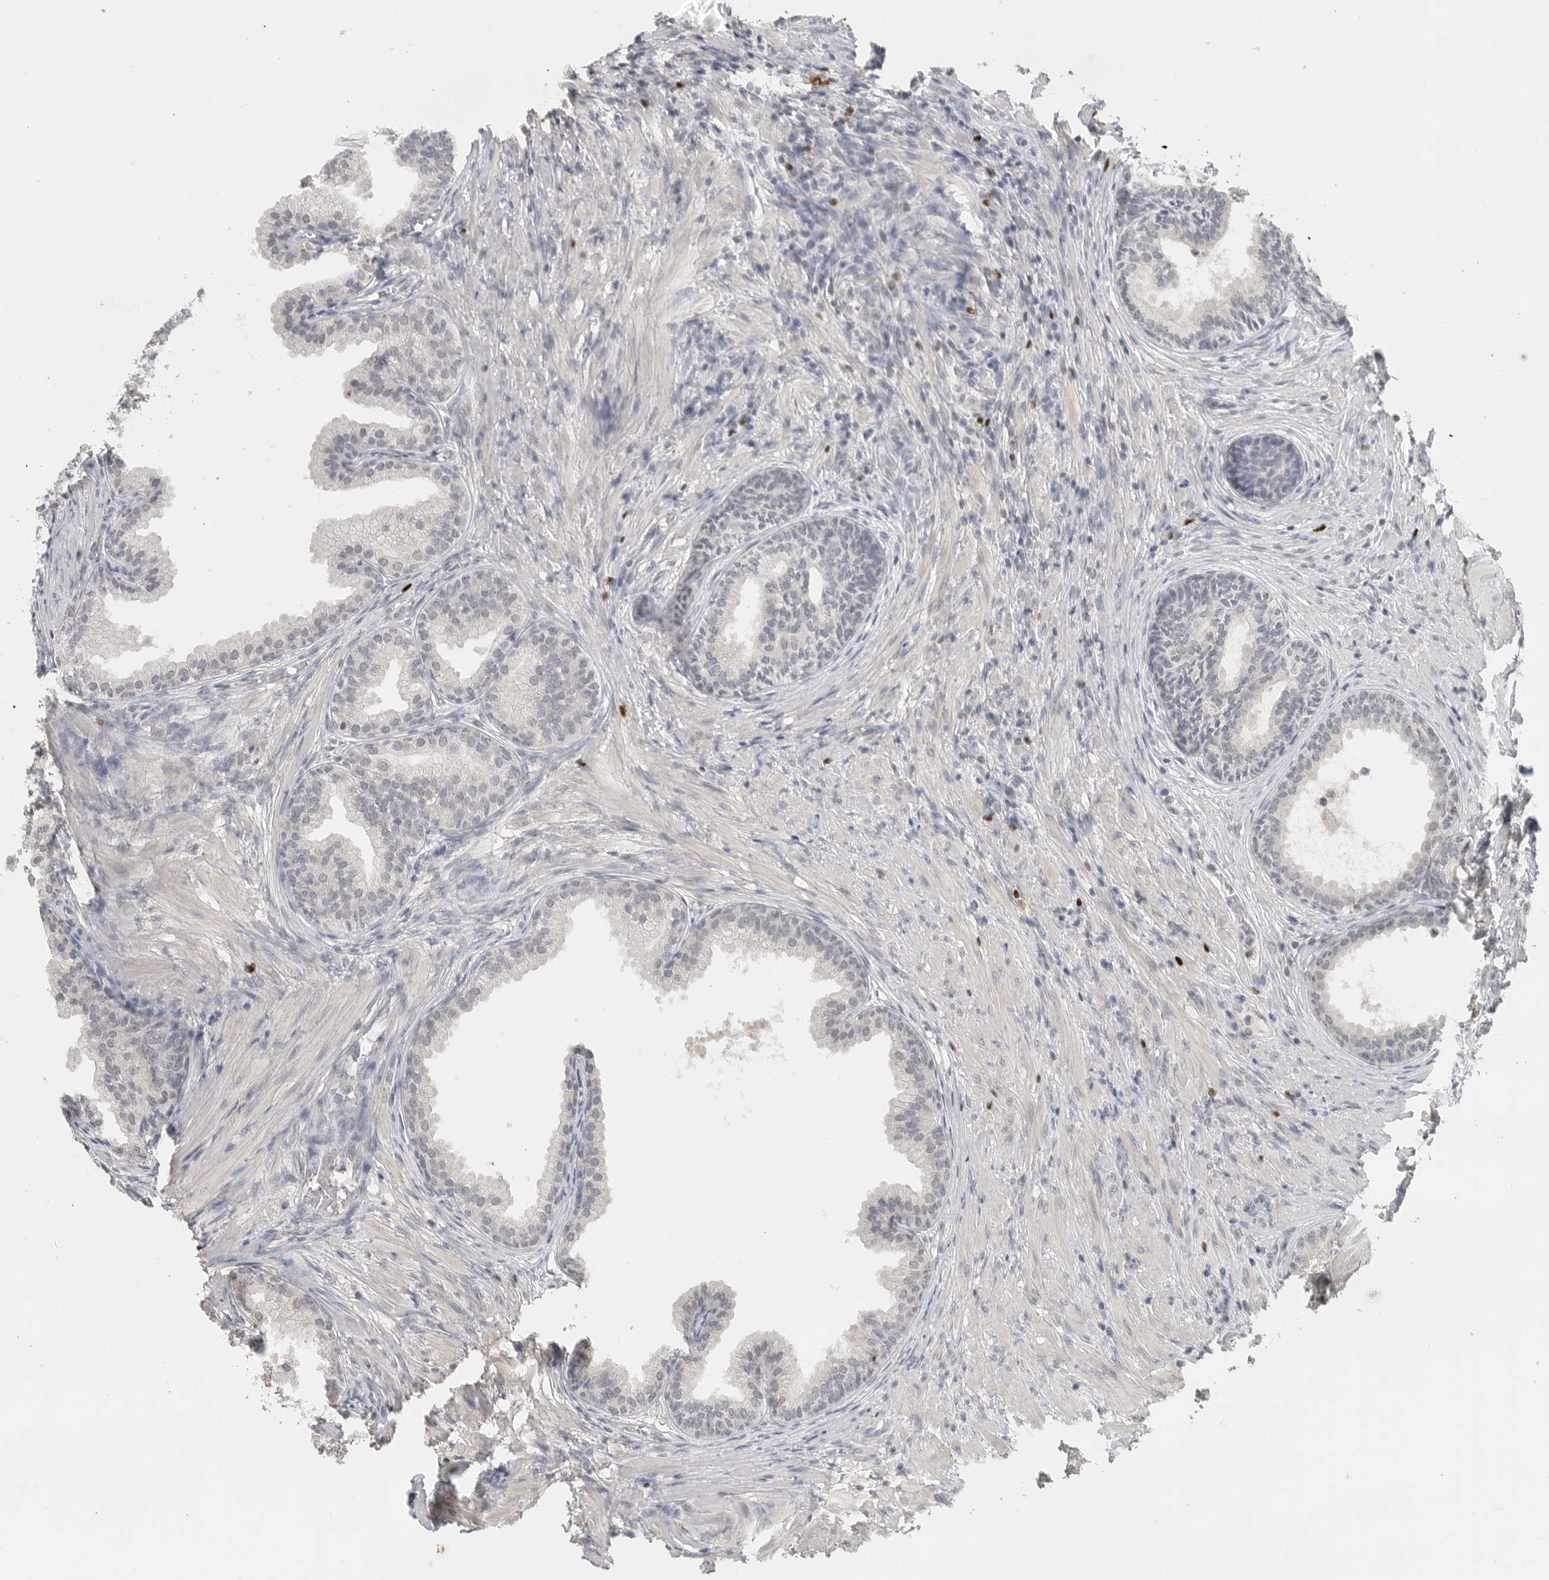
{"staining": {"intensity": "negative", "quantity": "none", "location": "none"}, "tissue": "prostate", "cell_type": "Glandular cells", "image_type": "normal", "snomed": [{"axis": "morphology", "description": "Normal tissue, NOS"}, {"axis": "topography", "description": "Prostate"}], "caption": "Immunohistochemistry histopathology image of unremarkable prostate: human prostate stained with DAB (3,3'-diaminobenzidine) demonstrates no significant protein staining in glandular cells. The staining was performed using DAB to visualize the protein expression in brown, while the nuclei were stained in blue with hematoxylin (Magnification: 20x).", "gene": "FOXP3", "patient": {"sex": "male", "age": 76}}